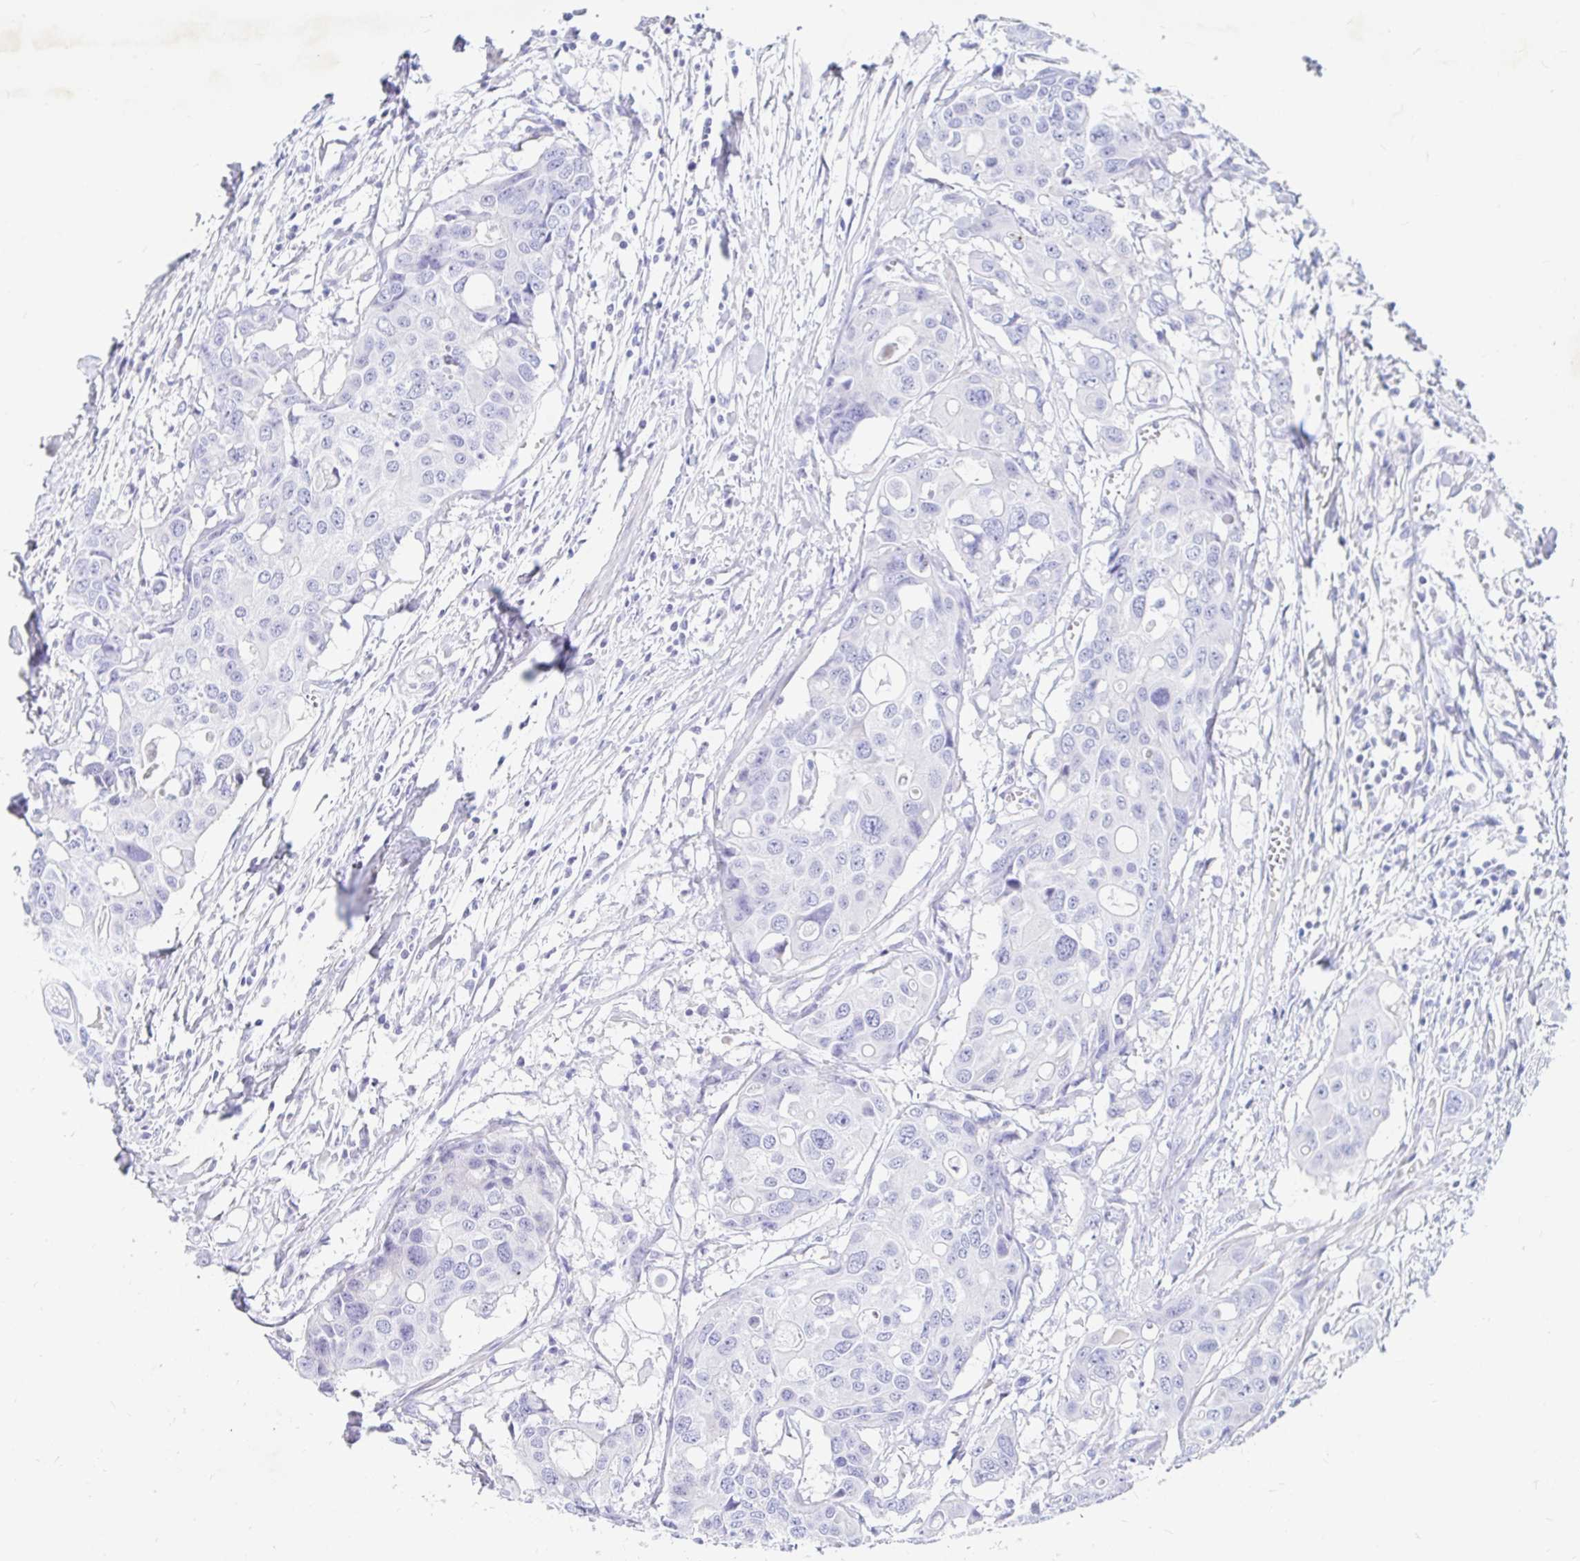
{"staining": {"intensity": "negative", "quantity": "none", "location": "none"}, "tissue": "colorectal cancer", "cell_type": "Tumor cells", "image_type": "cancer", "snomed": [{"axis": "morphology", "description": "Adenocarcinoma, NOS"}, {"axis": "topography", "description": "Colon"}], "caption": "Immunohistochemical staining of human colorectal cancer reveals no significant staining in tumor cells.", "gene": "NR2E1", "patient": {"sex": "male", "age": 77}}